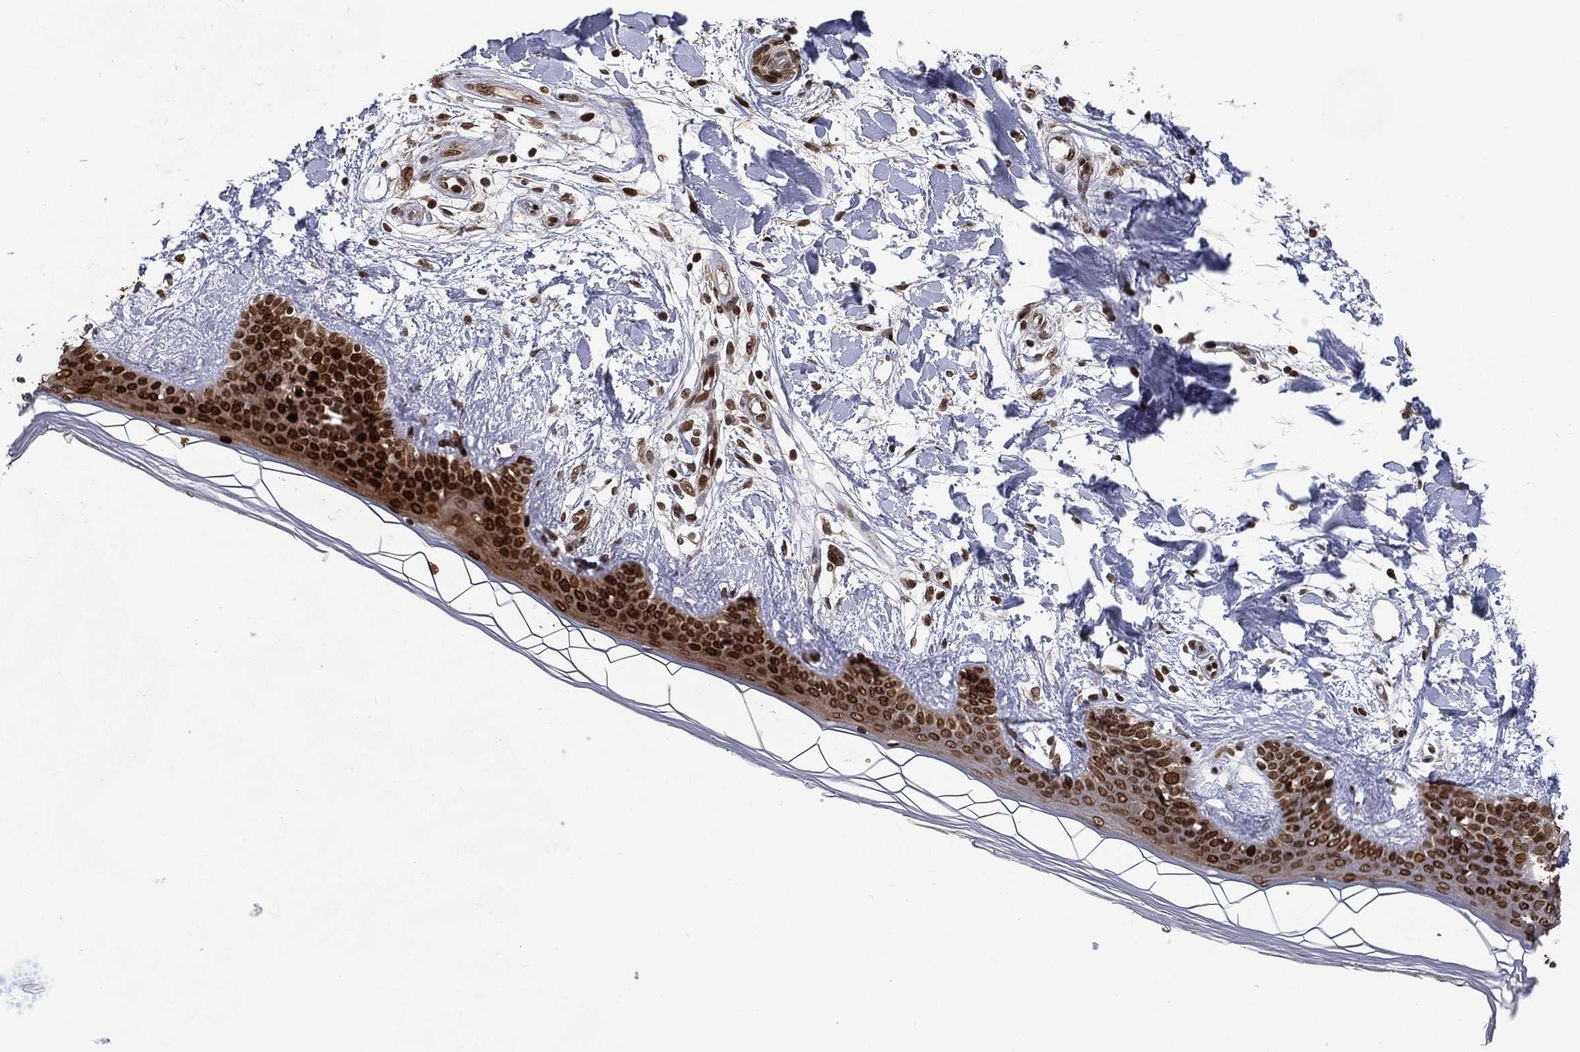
{"staining": {"intensity": "strong", "quantity": ">75%", "location": "nuclear"}, "tissue": "skin", "cell_type": "Fibroblasts", "image_type": "normal", "snomed": [{"axis": "morphology", "description": "Normal tissue, NOS"}, {"axis": "morphology", "description": "Malignant melanoma, NOS"}, {"axis": "topography", "description": "Skin"}], "caption": "This micrograph demonstrates normal skin stained with IHC to label a protein in brown. The nuclear of fibroblasts show strong positivity for the protein. Nuclei are counter-stained blue.", "gene": "LMNB1", "patient": {"sex": "female", "age": 34}}